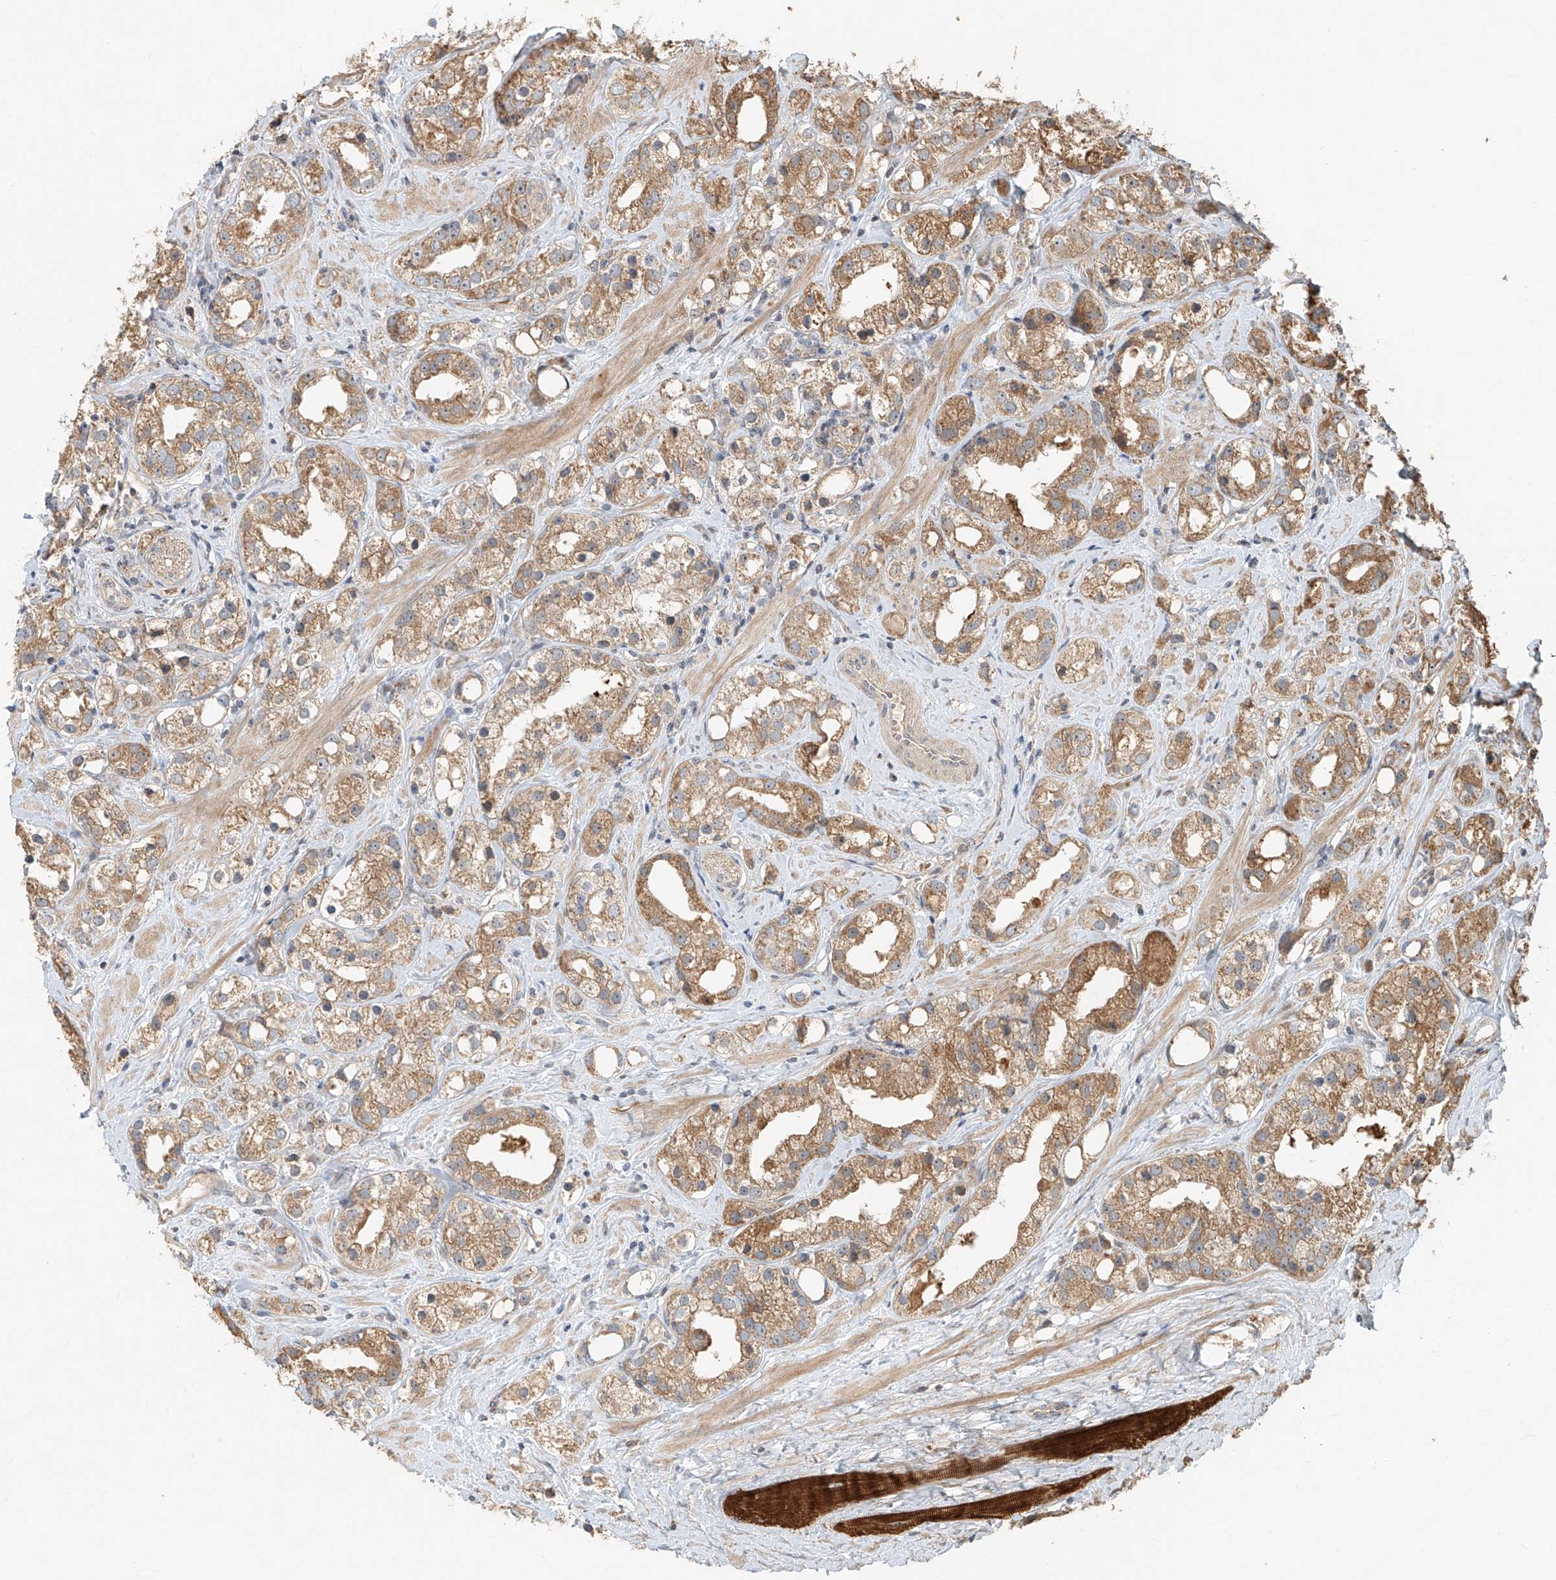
{"staining": {"intensity": "moderate", "quantity": ">75%", "location": "cytoplasmic/membranous"}, "tissue": "prostate cancer", "cell_type": "Tumor cells", "image_type": "cancer", "snomed": [{"axis": "morphology", "description": "Adenocarcinoma, NOS"}, {"axis": "topography", "description": "Prostate"}], "caption": "The micrograph exhibits staining of adenocarcinoma (prostate), revealing moderate cytoplasmic/membranous protein staining (brown color) within tumor cells. The staining was performed using DAB (3,3'-diaminobenzidine) to visualize the protein expression in brown, while the nuclei were stained in blue with hematoxylin (Magnification: 20x).", "gene": "TMEM61", "patient": {"sex": "male", "age": 79}}